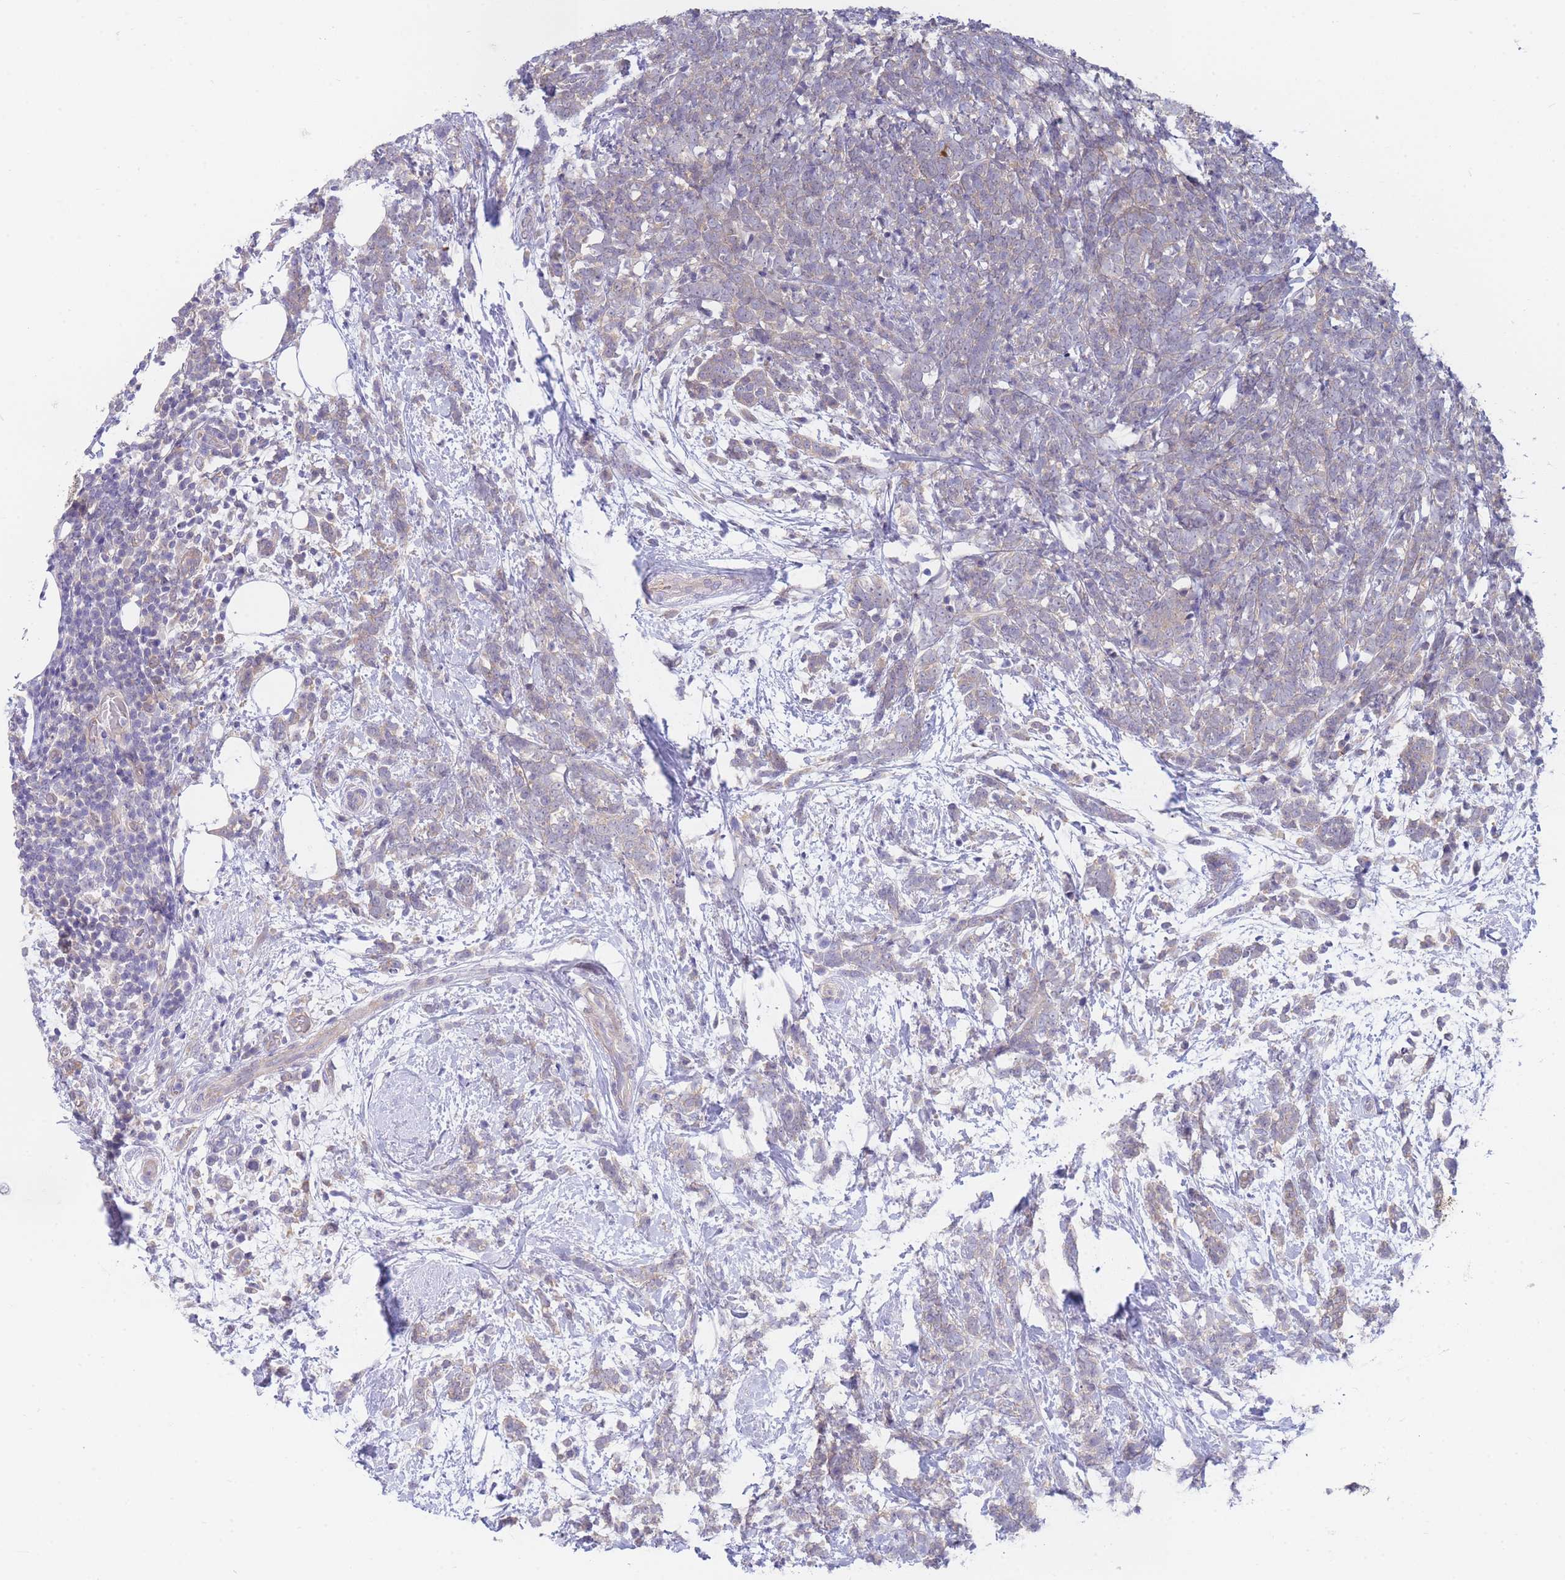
{"staining": {"intensity": "weak", "quantity": "25%-75%", "location": "cytoplasmic/membranous"}, "tissue": "breast cancer", "cell_type": "Tumor cells", "image_type": "cancer", "snomed": [{"axis": "morphology", "description": "Lobular carcinoma"}, {"axis": "topography", "description": "Breast"}], "caption": "Immunohistochemical staining of breast cancer (lobular carcinoma) displays low levels of weak cytoplasmic/membranous positivity in about 25%-75% of tumor cells. The protein is shown in brown color, while the nuclei are stained blue.", "gene": "SUGT1", "patient": {"sex": "female", "age": 58}}